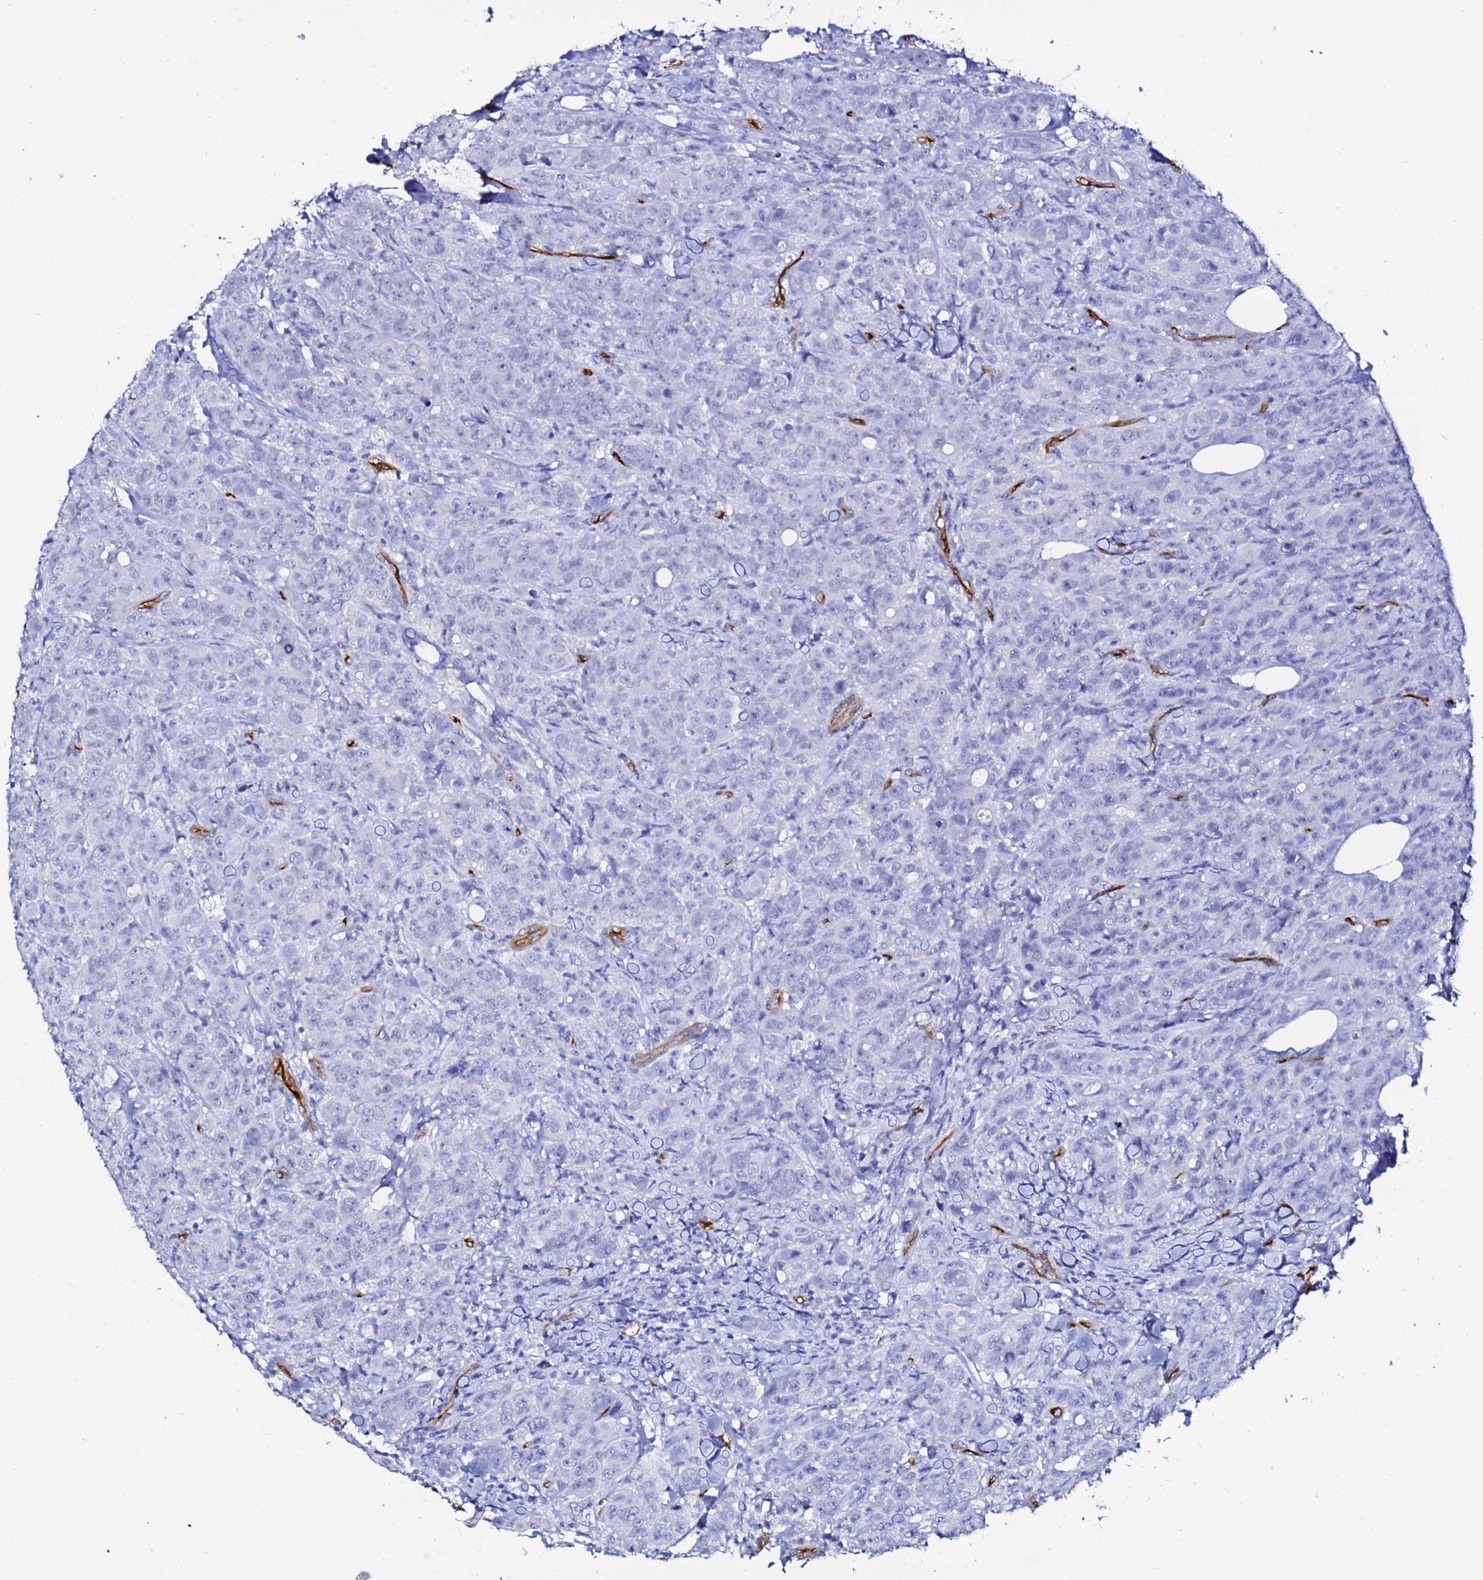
{"staining": {"intensity": "negative", "quantity": "none", "location": "none"}, "tissue": "breast cancer", "cell_type": "Tumor cells", "image_type": "cancer", "snomed": [{"axis": "morphology", "description": "Duct carcinoma"}, {"axis": "topography", "description": "Breast"}], "caption": "Breast cancer (infiltrating ductal carcinoma) stained for a protein using immunohistochemistry displays no expression tumor cells.", "gene": "DEFB104A", "patient": {"sex": "female", "age": 43}}